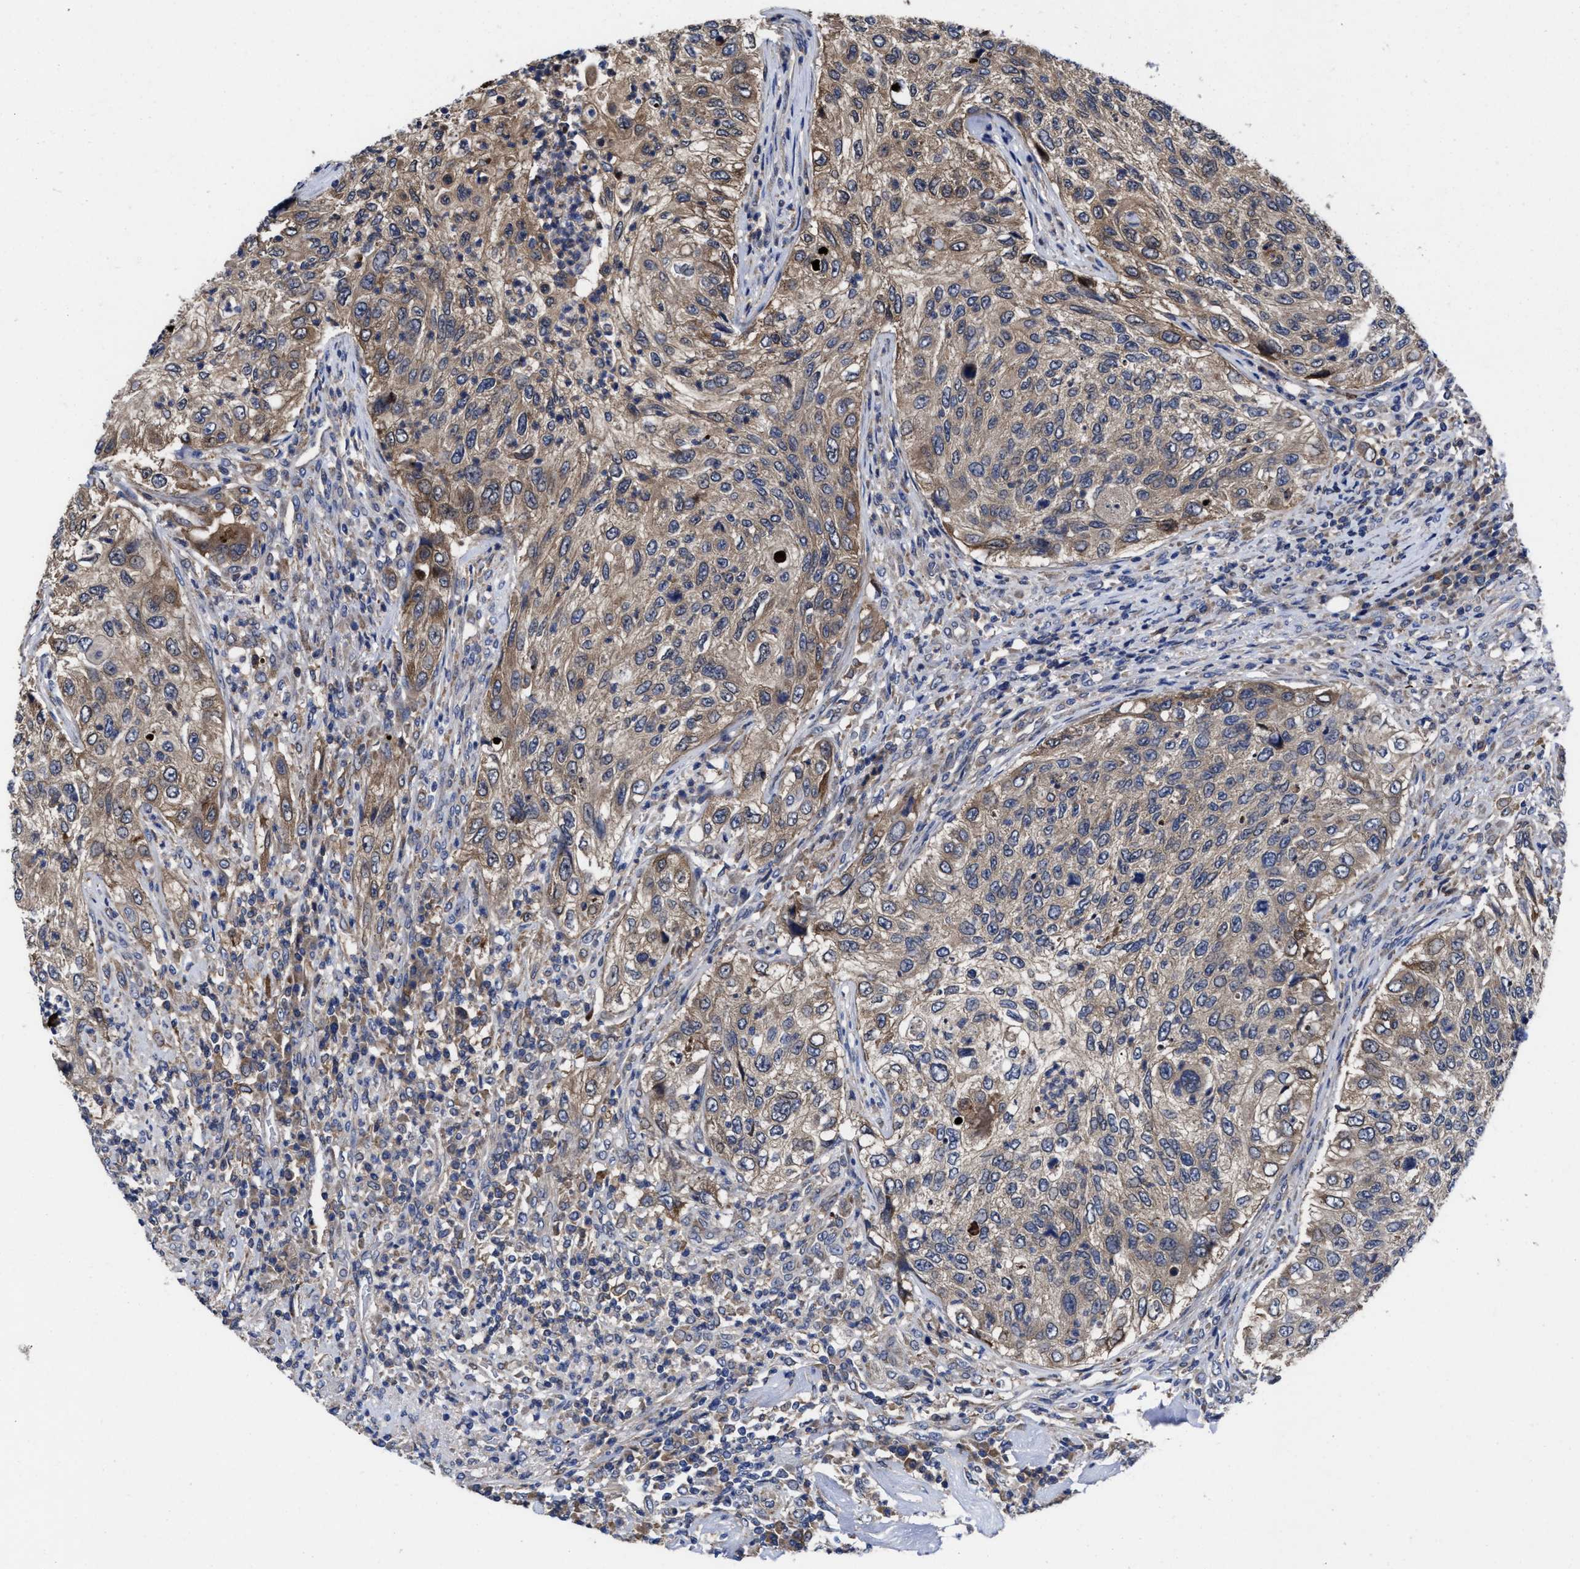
{"staining": {"intensity": "moderate", "quantity": ">75%", "location": "cytoplasmic/membranous"}, "tissue": "urothelial cancer", "cell_type": "Tumor cells", "image_type": "cancer", "snomed": [{"axis": "morphology", "description": "Urothelial carcinoma, High grade"}, {"axis": "topography", "description": "Urinary bladder"}], "caption": "IHC of urothelial carcinoma (high-grade) exhibits medium levels of moderate cytoplasmic/membranous positivity in about >75% of tumor cells. Using DAB (3,3'-diaminobenzidine) (brown) and hematoxylin (blue) stains, captured at high magnification using brightfield microscopy.", "gene": "TXNDC17", "patient": {"sex": "female", "age": 60}}